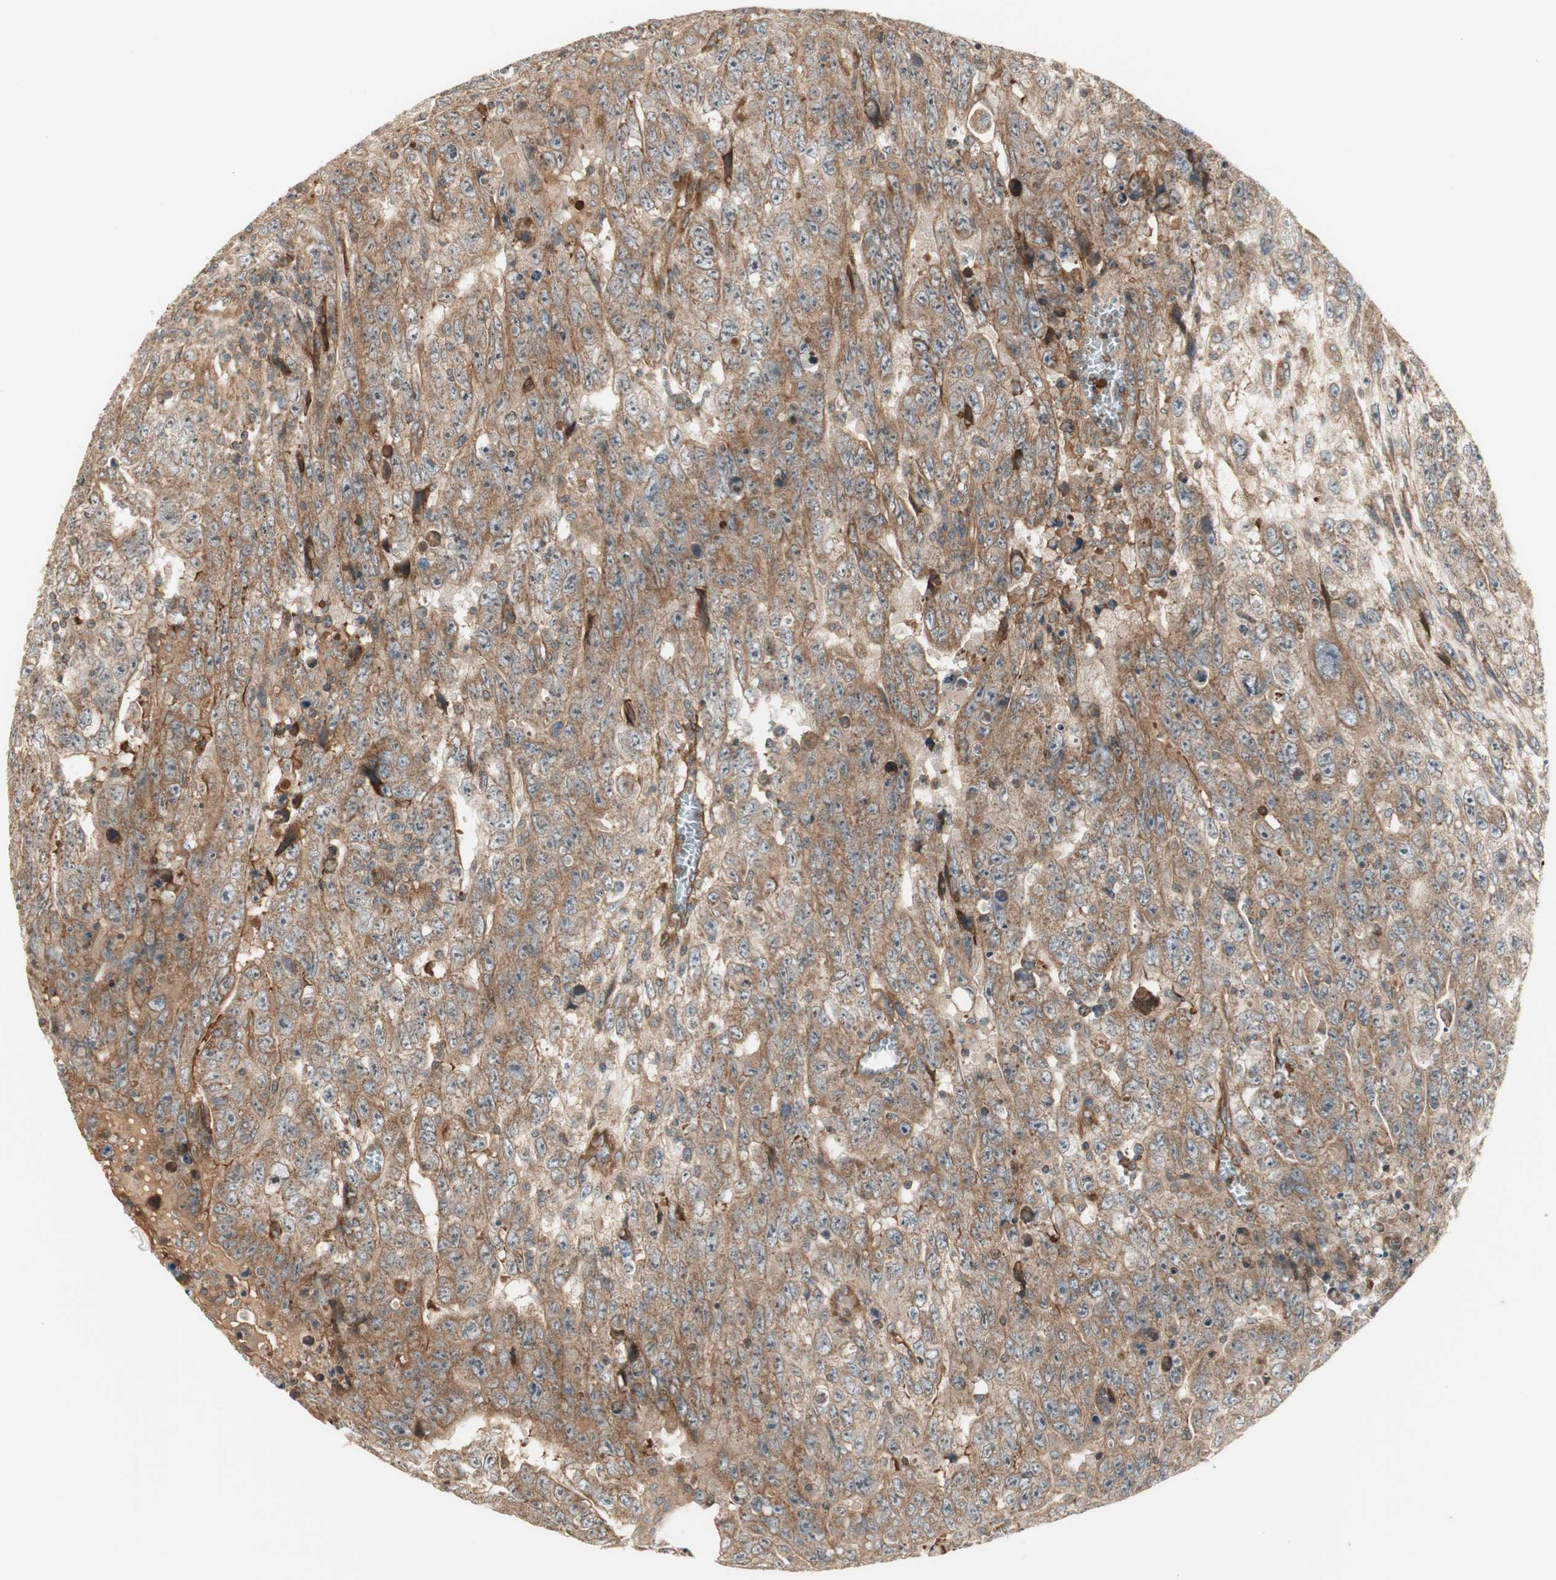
{"staining": {"intensity": "moderate", "quantity": ">75%", "location": "cytoplasmic/membranous"}, "tissue": "testis cancer", "cell_type": "Tumor cells", "image_type": "cancer", "snomed": [{"axis": "morphology", "description": "Carcinoma, Embryonal, NOS"}, {"axis": "topography", "description": "Testis"}], "caption": "IHC image of neoplastic tissue: human testis embryonal carcinoma stained using immunohistochemistry (IHC) exhibits medium levels of moderate protein expression localized specifically in the cytoplasmic/membranous of tumor cells, appearing as a cytoplasmic/membranous brown color.", "gene": "CTTNBP2NL", "patient": {"sex": "male", "age": 28}}